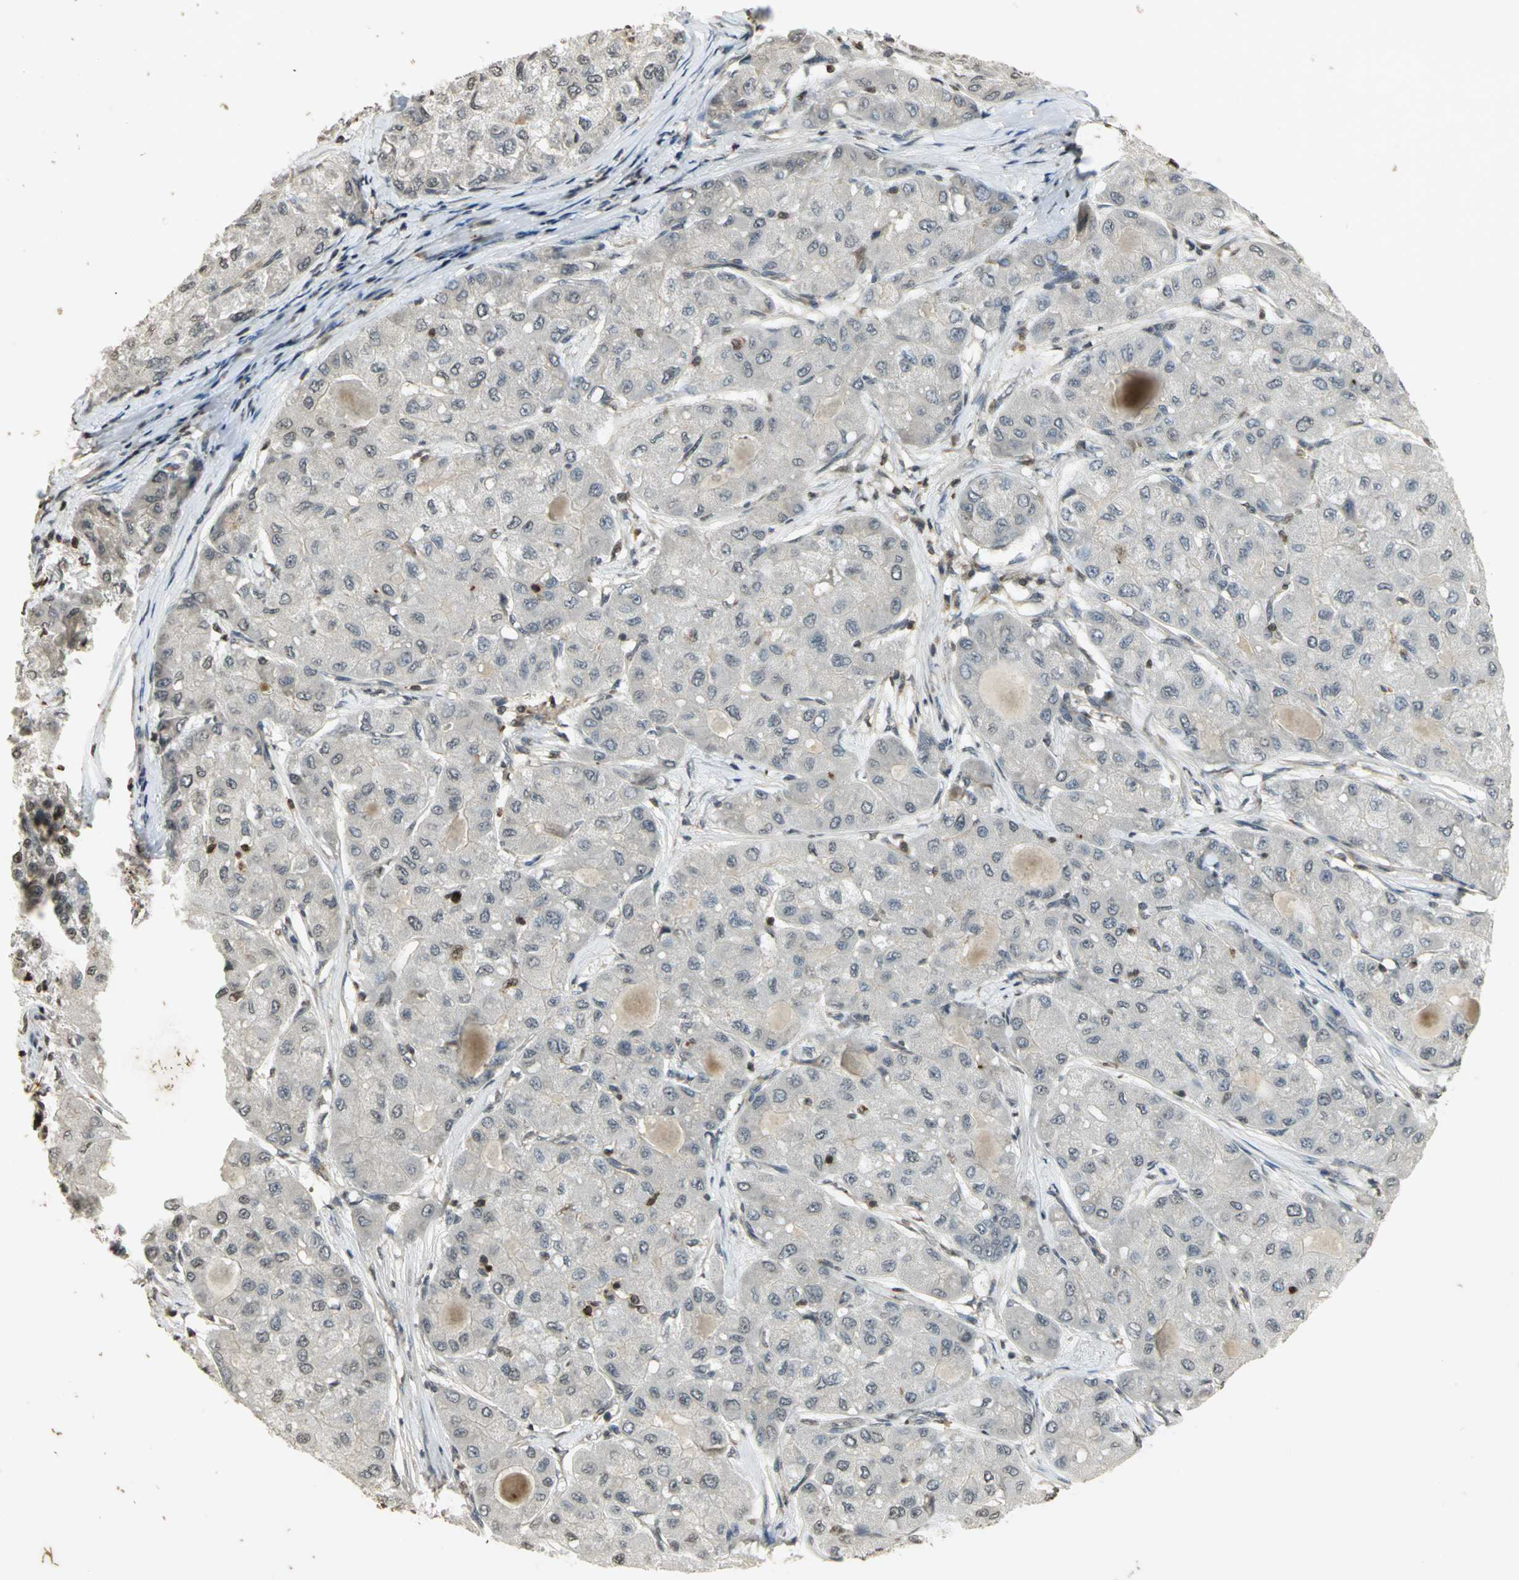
{"staining": {"intensity": "negative", "quantity": "none", "location": "none"}, "tissue": "liver cancer", "cell_type": "Tumor cells", "image_type": "cancer", "snomed": [{"axis": "morphology", "description": "Carcinoma, Hepatocellular, NOS"}, {"axis": "topography", "description": "Liver"}], "caption": "DAB (3,3'-diaminobenzidine) immunohistochemical staining of liver cancer (hepatocellular carcinoma) exhibits no significant expression in tumor cells. (DAB (3,3'-diaminobenzidine) IHC visualized using brightfield microscopy, high magnification).", "gene": "IL16", "patient": {"sex": "male", "age": 80}}